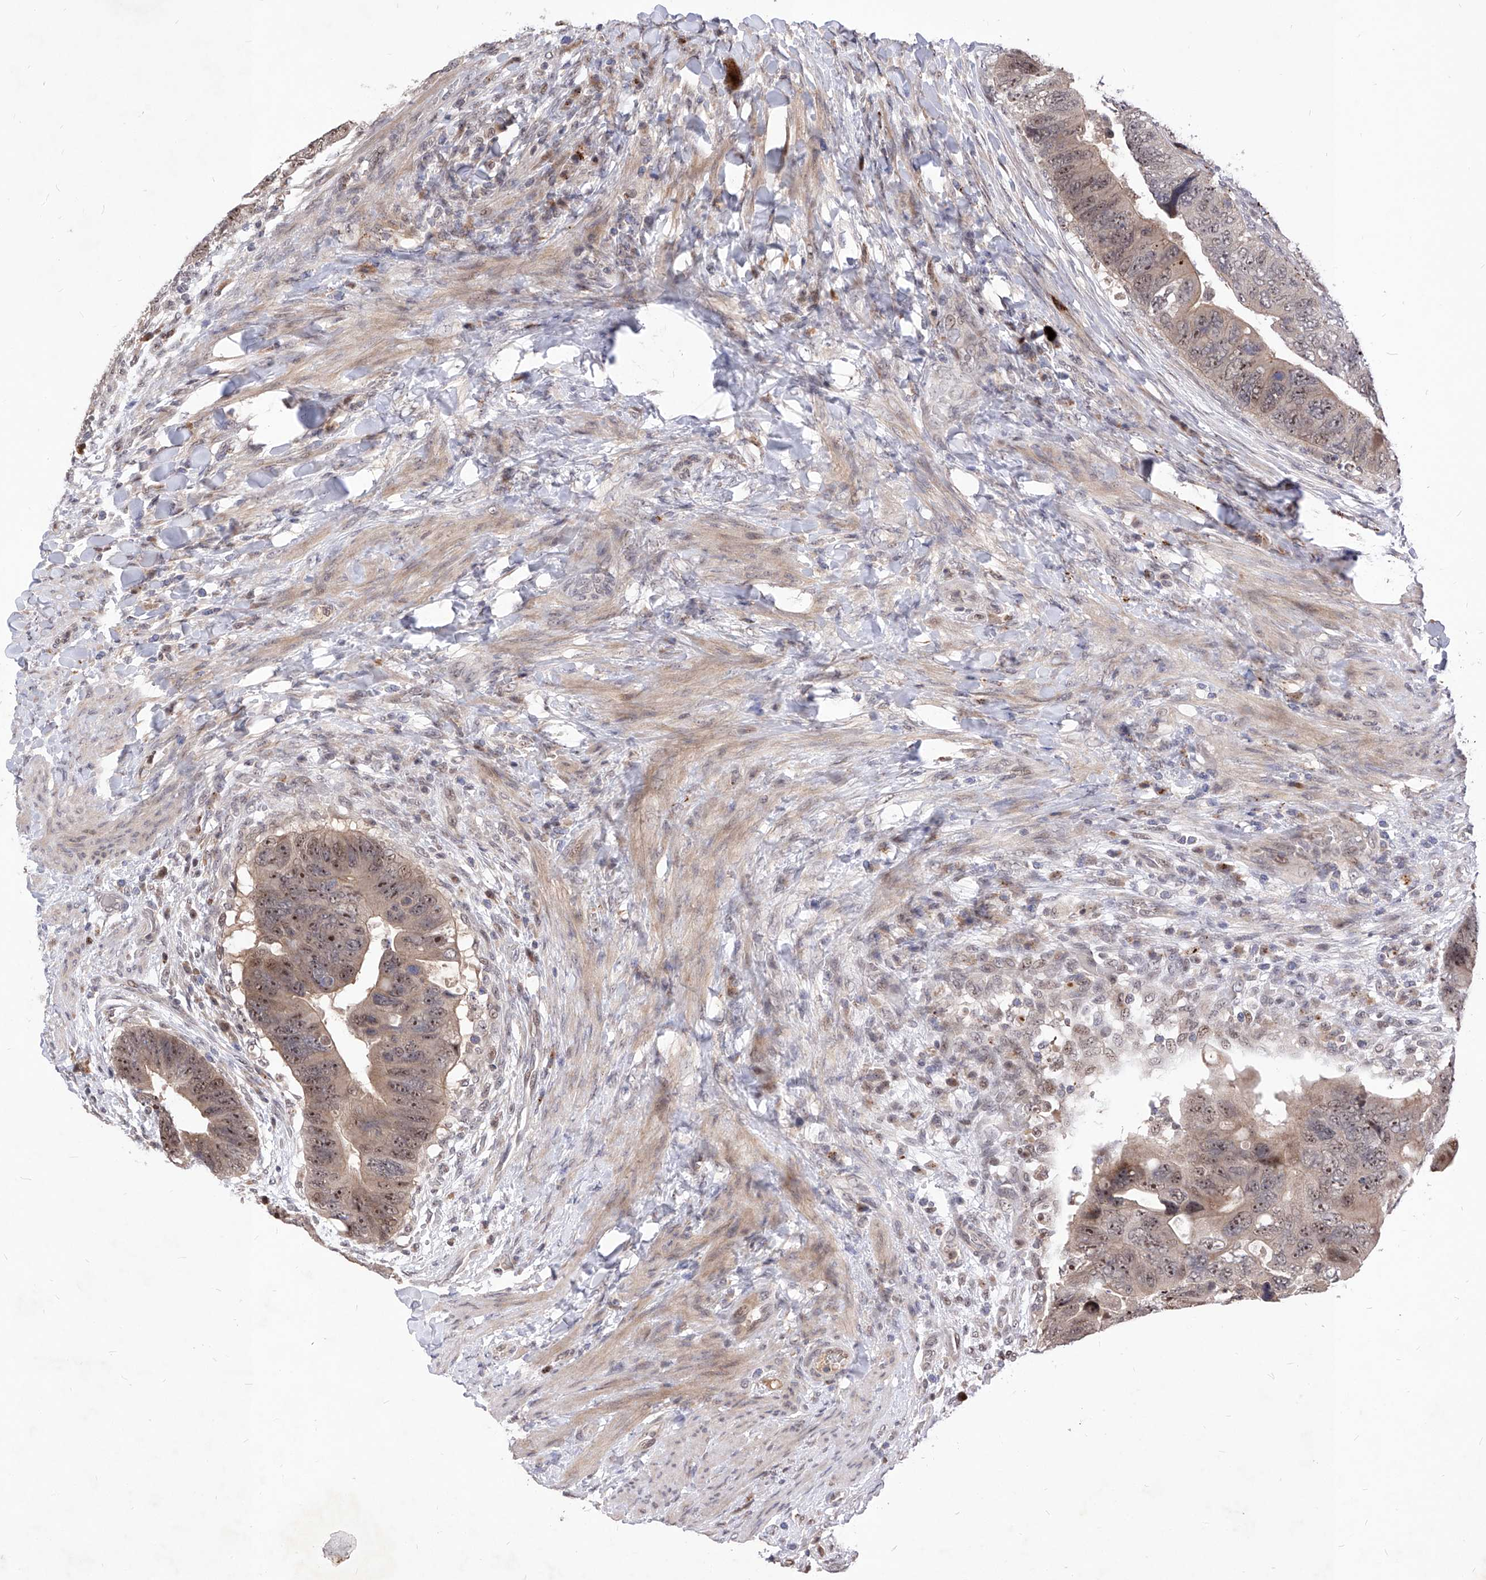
{"staining": {"intensity": "moderate", "quantity": ">75%", "location": "cytoplasmic/membranous,nuclear"}, "tissue": "colorectal cancer", "cell_type": "Tumor cells", "image_type": "cancer", "snomed": [{"axis": "morphology", "description": "Adenocarcinoma, NOS"}, {"axis": "topography", "description": "Rectum"}], "caption": "This micrograph exhibits immunohistochemistry (IHC) staining of human adenocarcinoma (colorectal), with medium moderate cytoplasmic/membranous and nuclear positivity in approximately >75% of tumor cells.", "gene": "LGR4", "patient": {"sex": "male", "age": 59}}